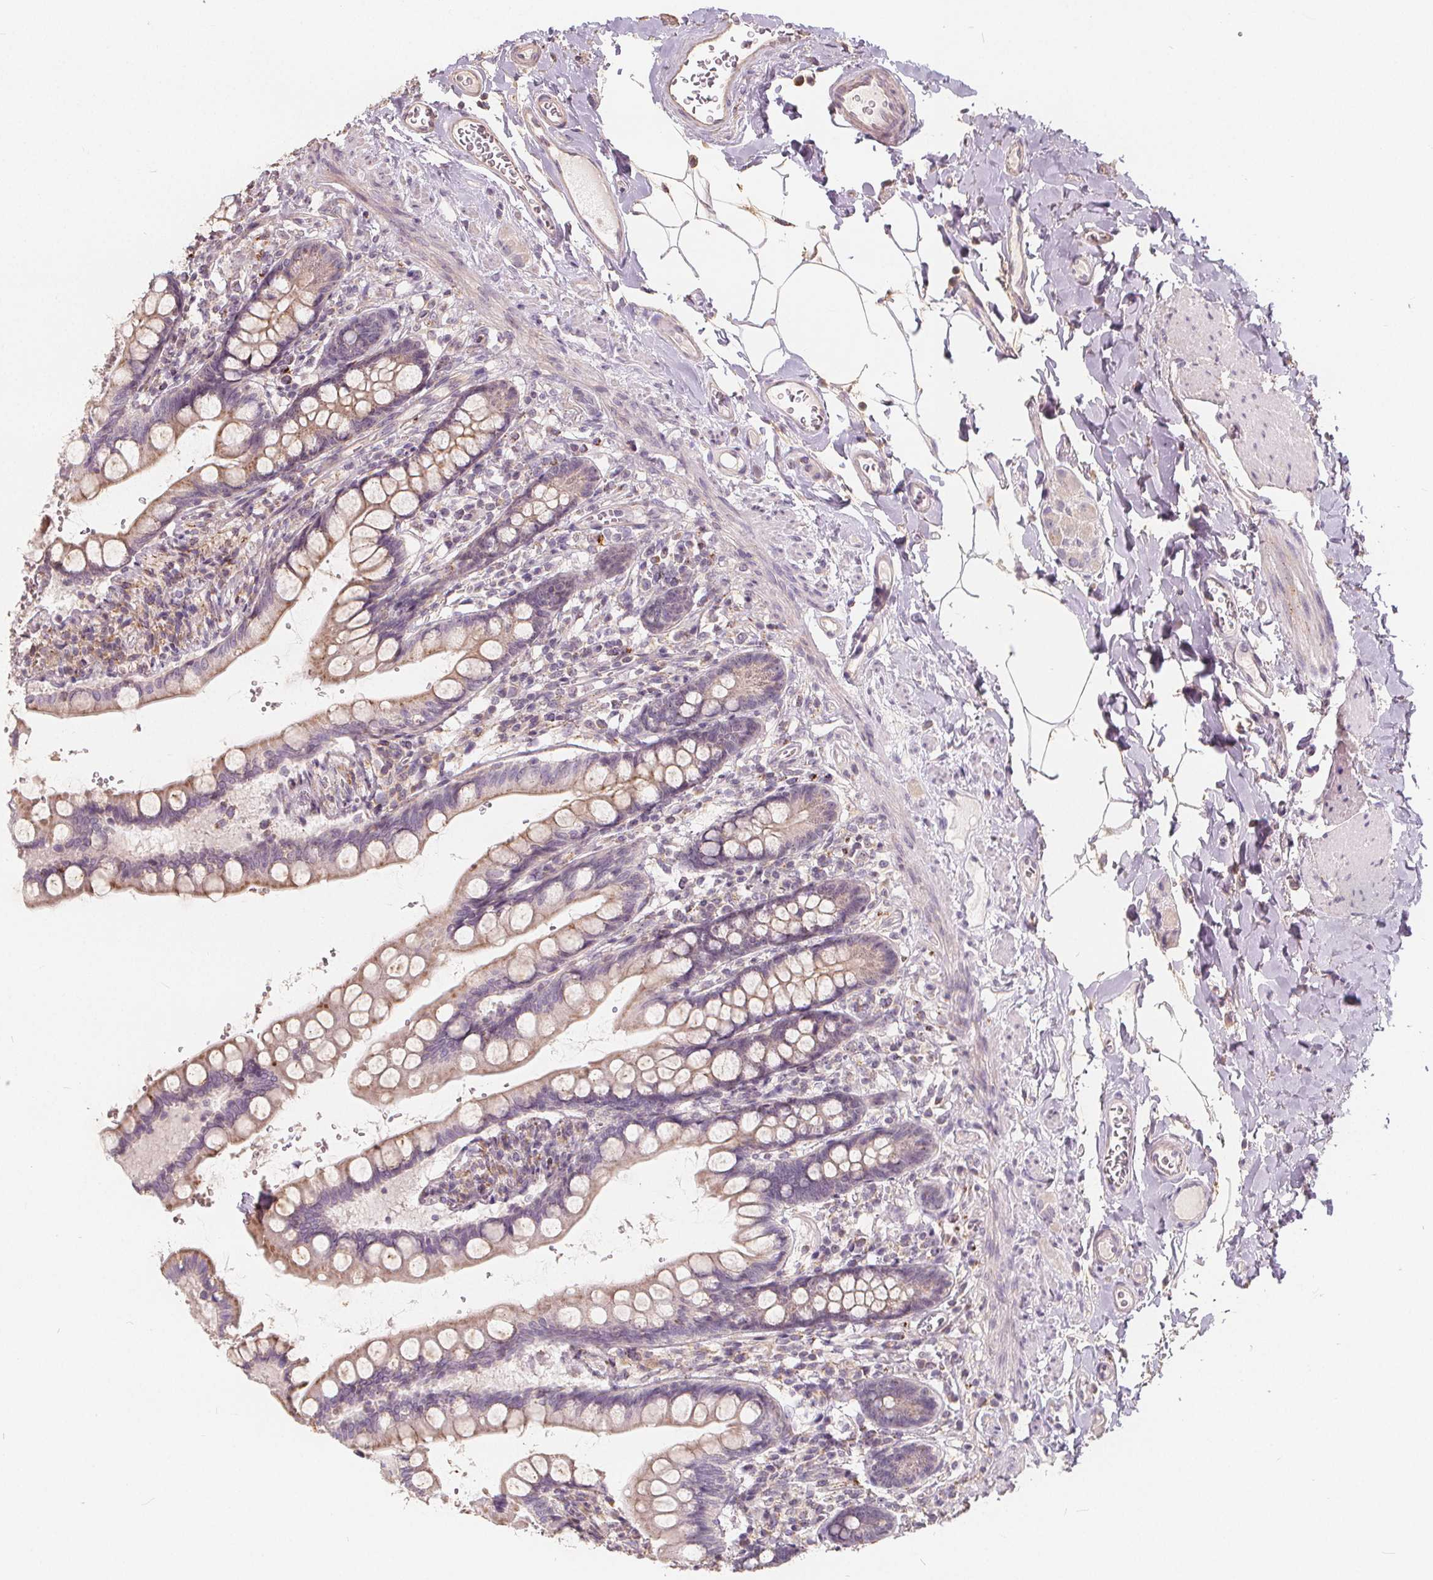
{"staining": {"intensity": "moderate", "quantity": "25%-75%", "location": "cytoplasmic/membranous"}, "tissue": "small intestine", "cell_type": "Glandular cells", "image_type": "normal", "snomed": [{"axis": "morphology", "description": "Normal tissue, NOS"}, {"axis": "topography", "description": "Small intestine"}], "caption": "Protein analysis of normal small intestine displays moderate cytoplasmic/membranous expression in about 25%-75% of glandular cells. (IHC, brightfield microscopy, high magnification).", "gene": "DRC3", "patient": {"sex": "female", "age": 56}}